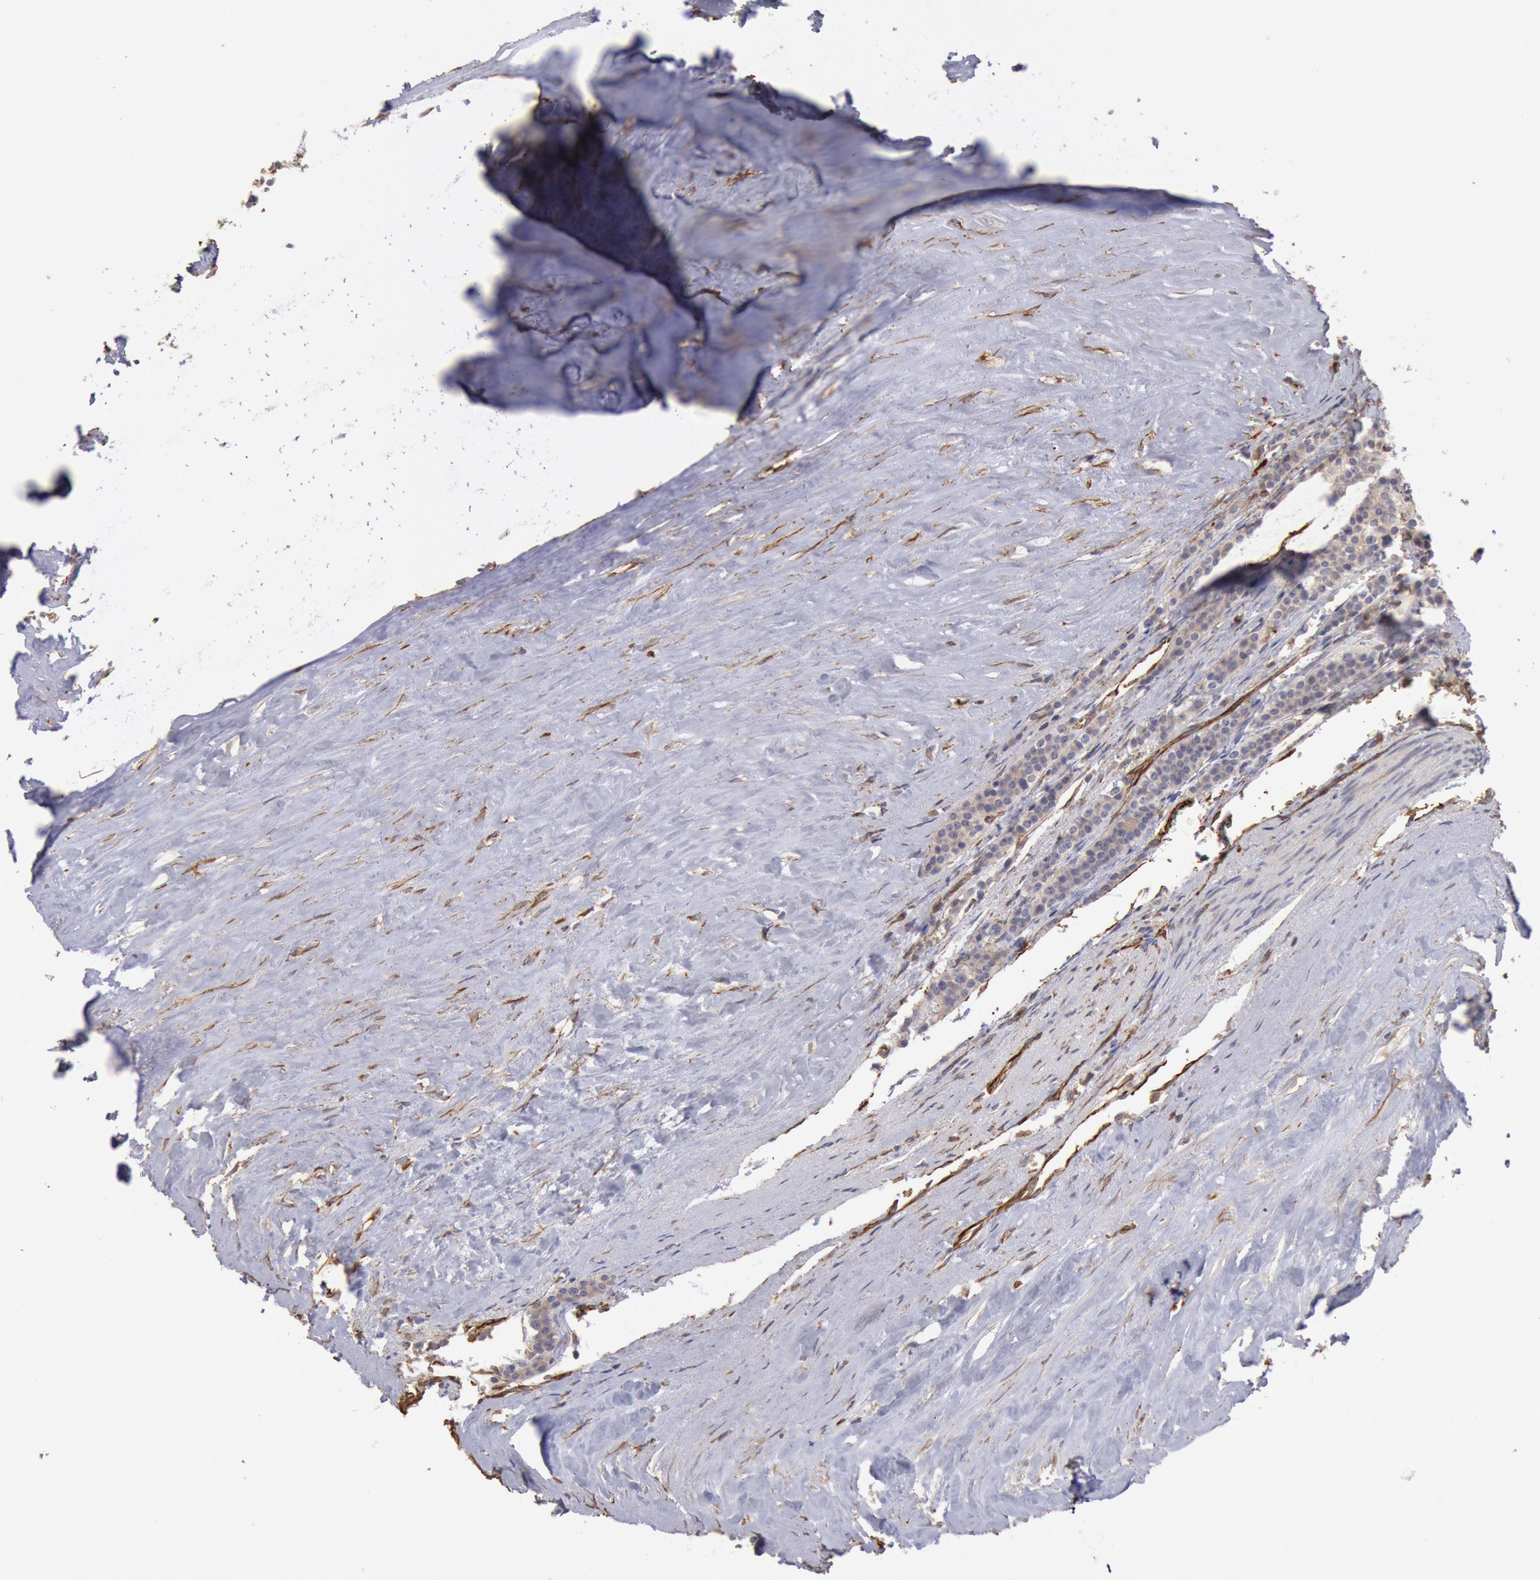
{"staining": {"intensity": "weak", "quantity": "25%-75%", "location": "cytoplasmic/membranous"}, "tissue": "carcinoid", "cell_type": "Tumor cells", "image_type": "cancer", "snomed": [{"axis": "morphology", "description": "Carcinoid, malignant, NOS"}, {"axis": "topography", "description": "Small intestine"}], "caption": "Approximately 25%-75% of tumor cells in human carcinoid show weak cytoplasmic/membranous protein staining as visualized by brown immunohistochemical staining.", "gene": "RNF139", "patient": {"sex": "male", "age": 63}}